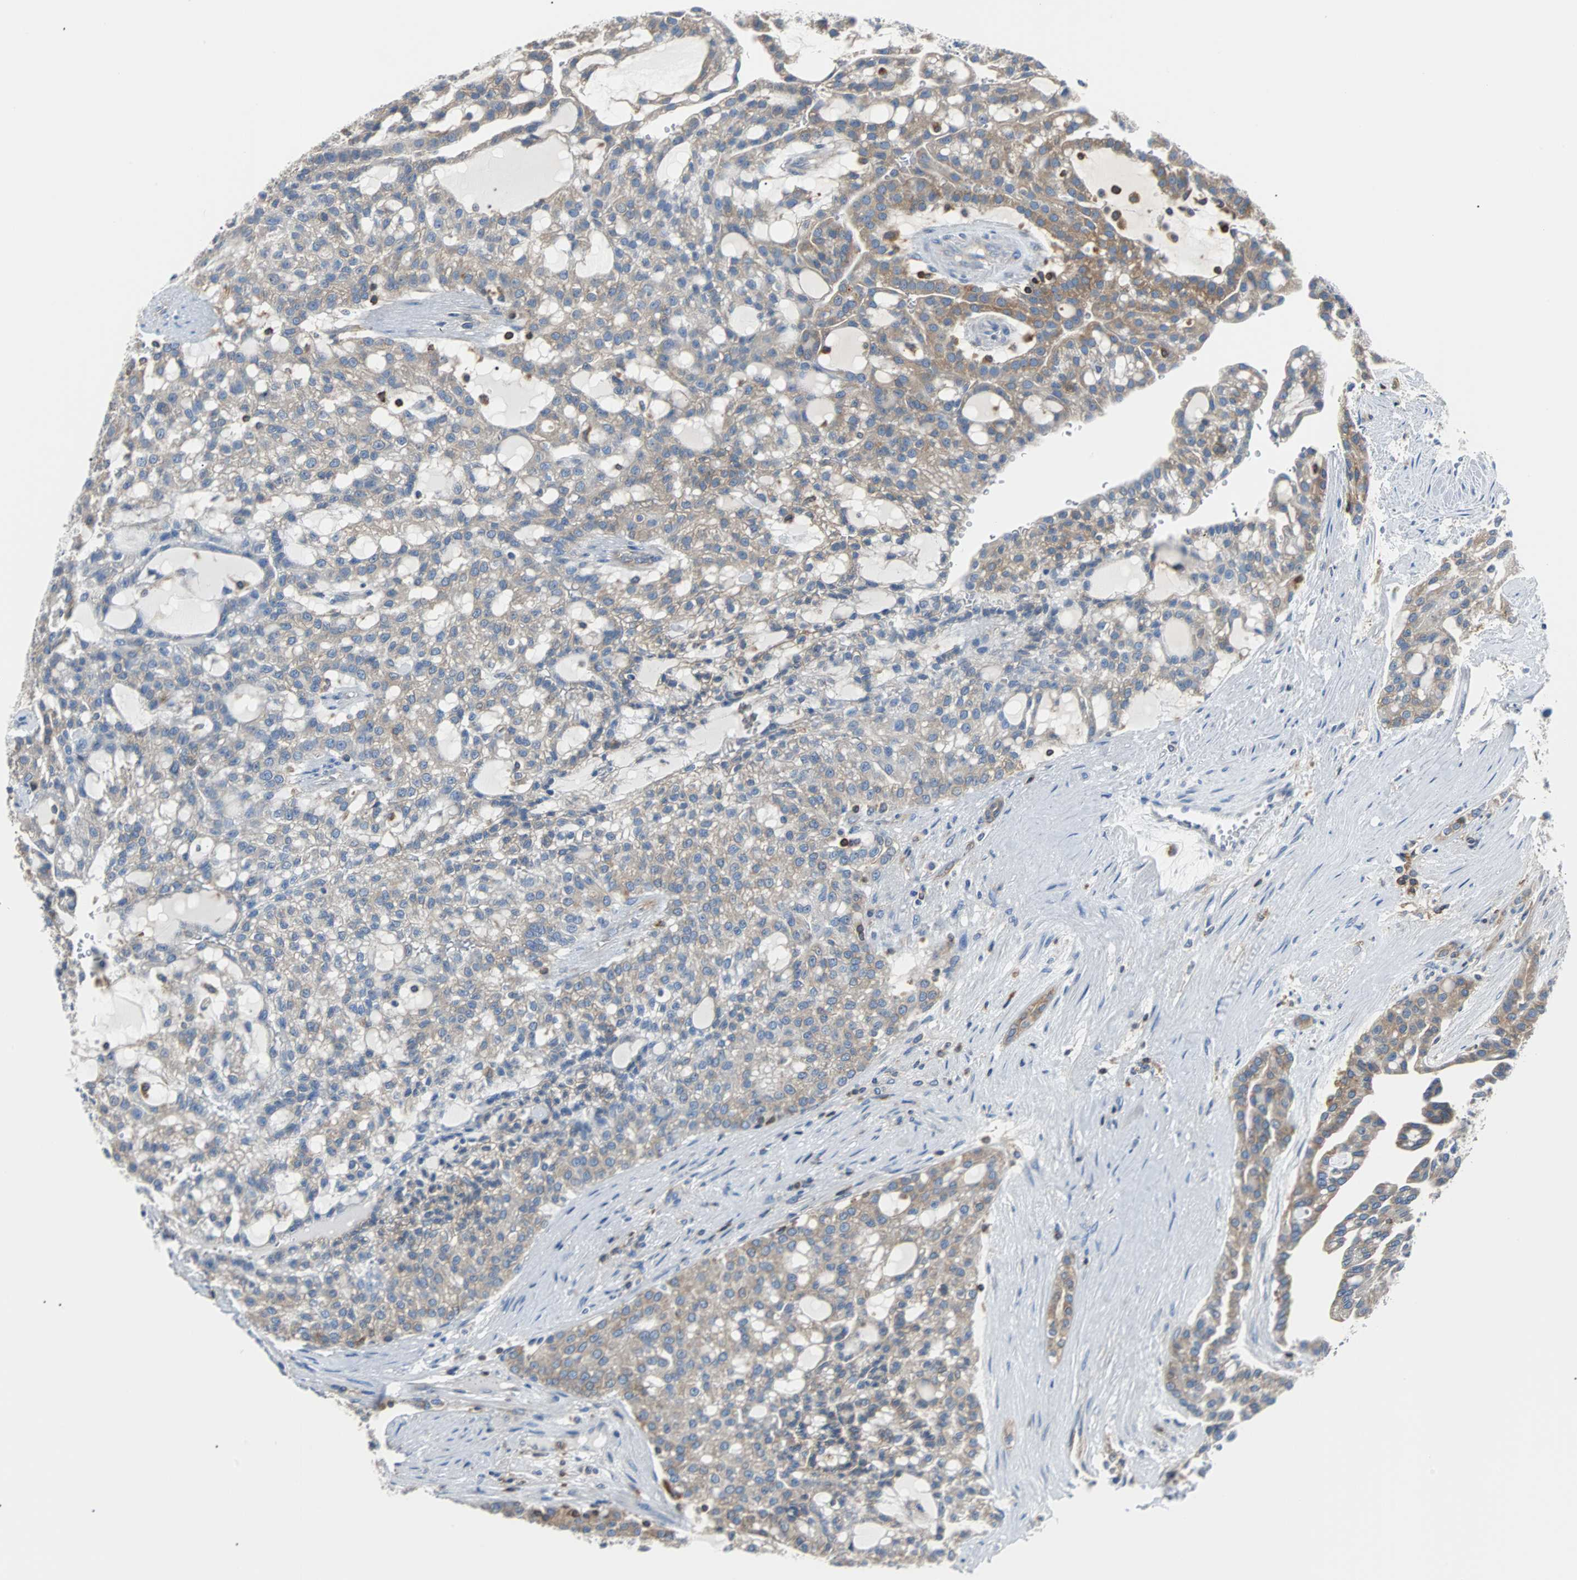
{"staining": {"intensity": "weak", "quantity": "25%-75%", "location": "cytoplasmic/membranous"}, "tissue": "renal cancer", "cell_type": "Tumor cells", "image_type": "cancer", "snomed": [{"axis": "morphology", "description": "Adenocarcinoma, NOS"}, {"axis": "topography", "description": "Kidney"}], "caption": "Human renal cancer stained with a brown dye demonstrates weak cytoplasmic/membranous positive expression in approximately 25%-75% of tumor cells.", "gene": "TSC22D4", "patient": {"sex": "male", "age": 63}}